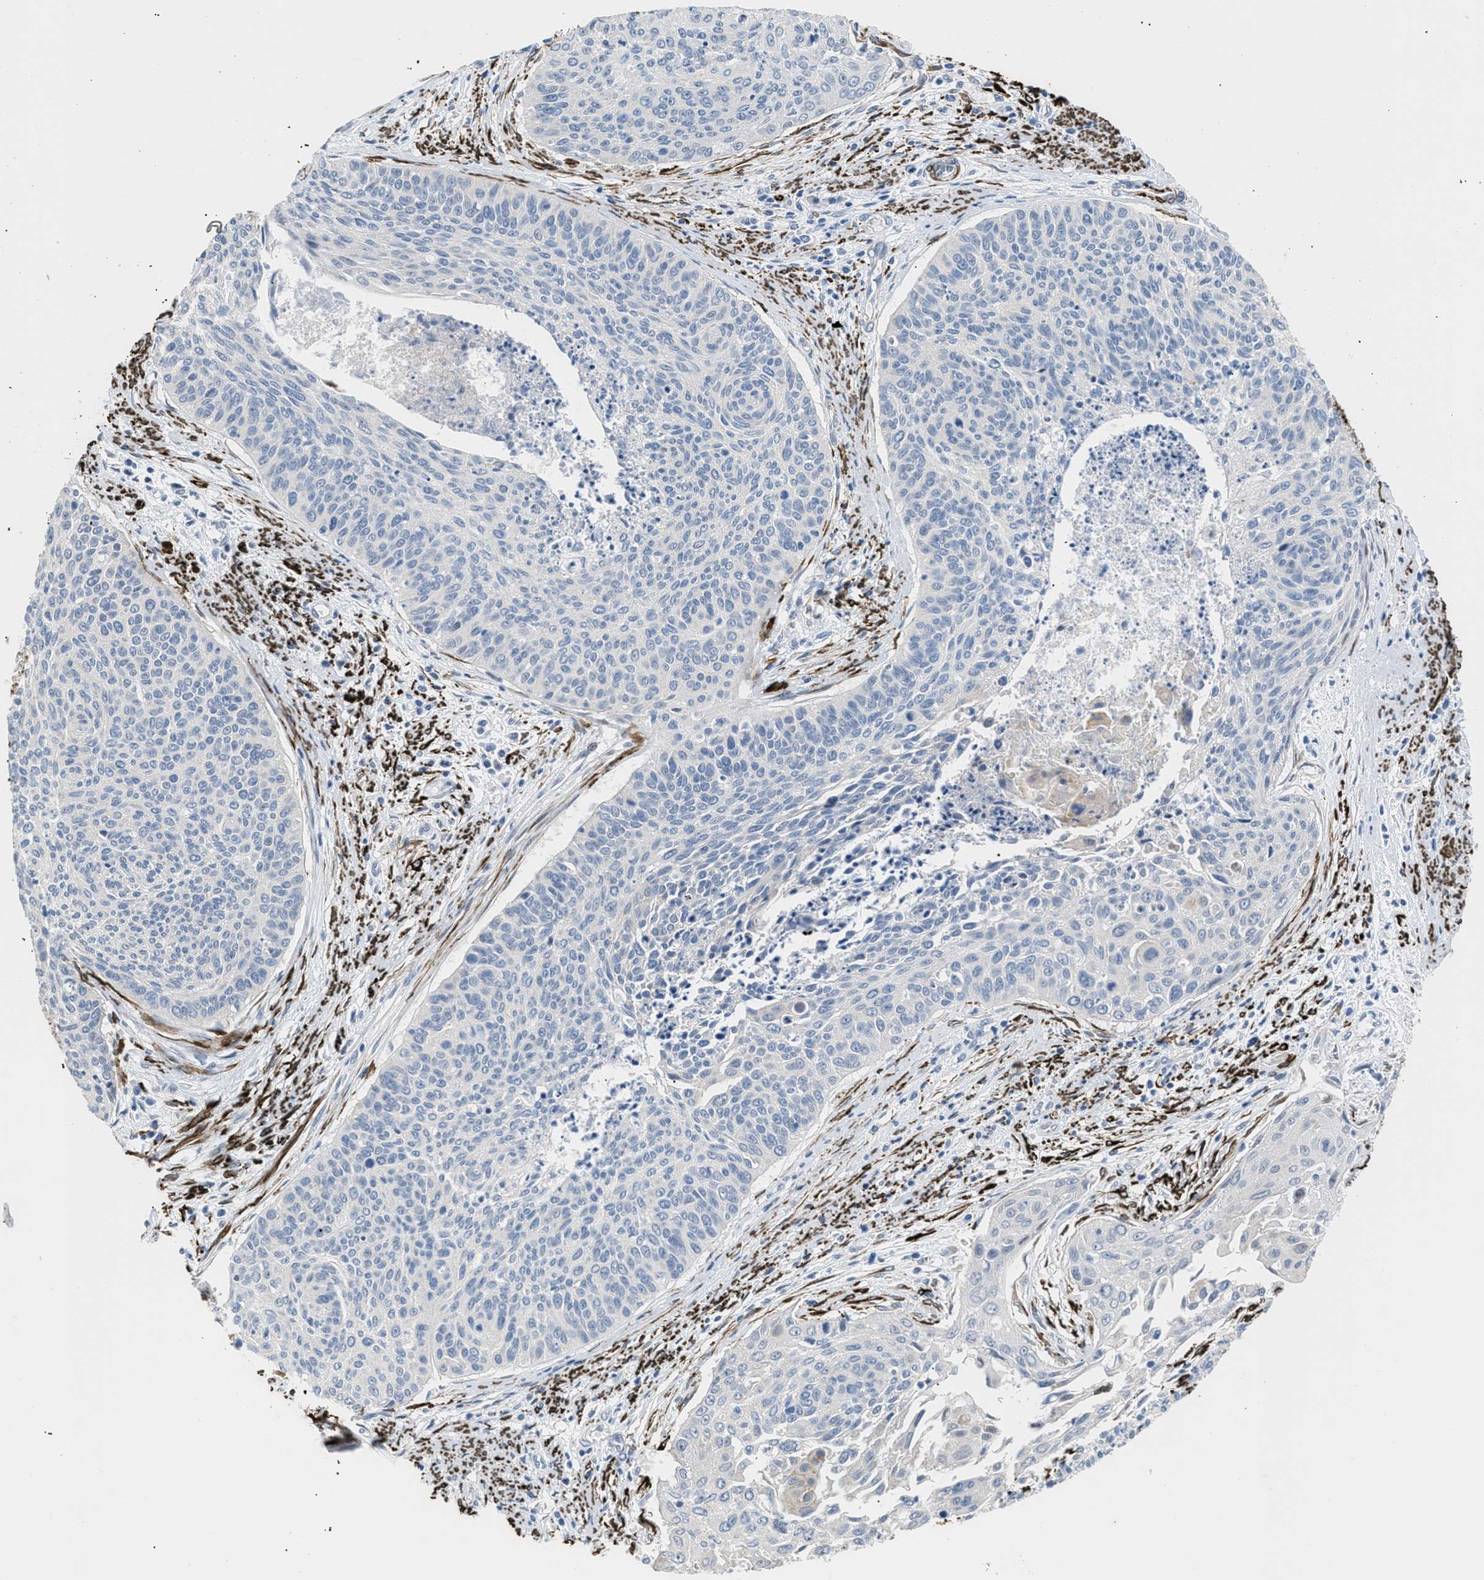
{"staining": {"intensity": "negative", "quantity": "none", "location": "none"}, "tissue": "cervical cancer", "cell_type": "Tumor cells", "image_type": "cancer", "snomed": [{"axis": "morphology", "description": "Squamous cell carcinoma, NOS"}, {"axis": "topography", "description": "Cervix"}], "caption": "Immunohistochemical staining of human squamous cell carcinoma (cervical) exhibits no significant staining in tumor cells.", "gene": "ICA1", "patient": {"sex": "female", "age": 55}}